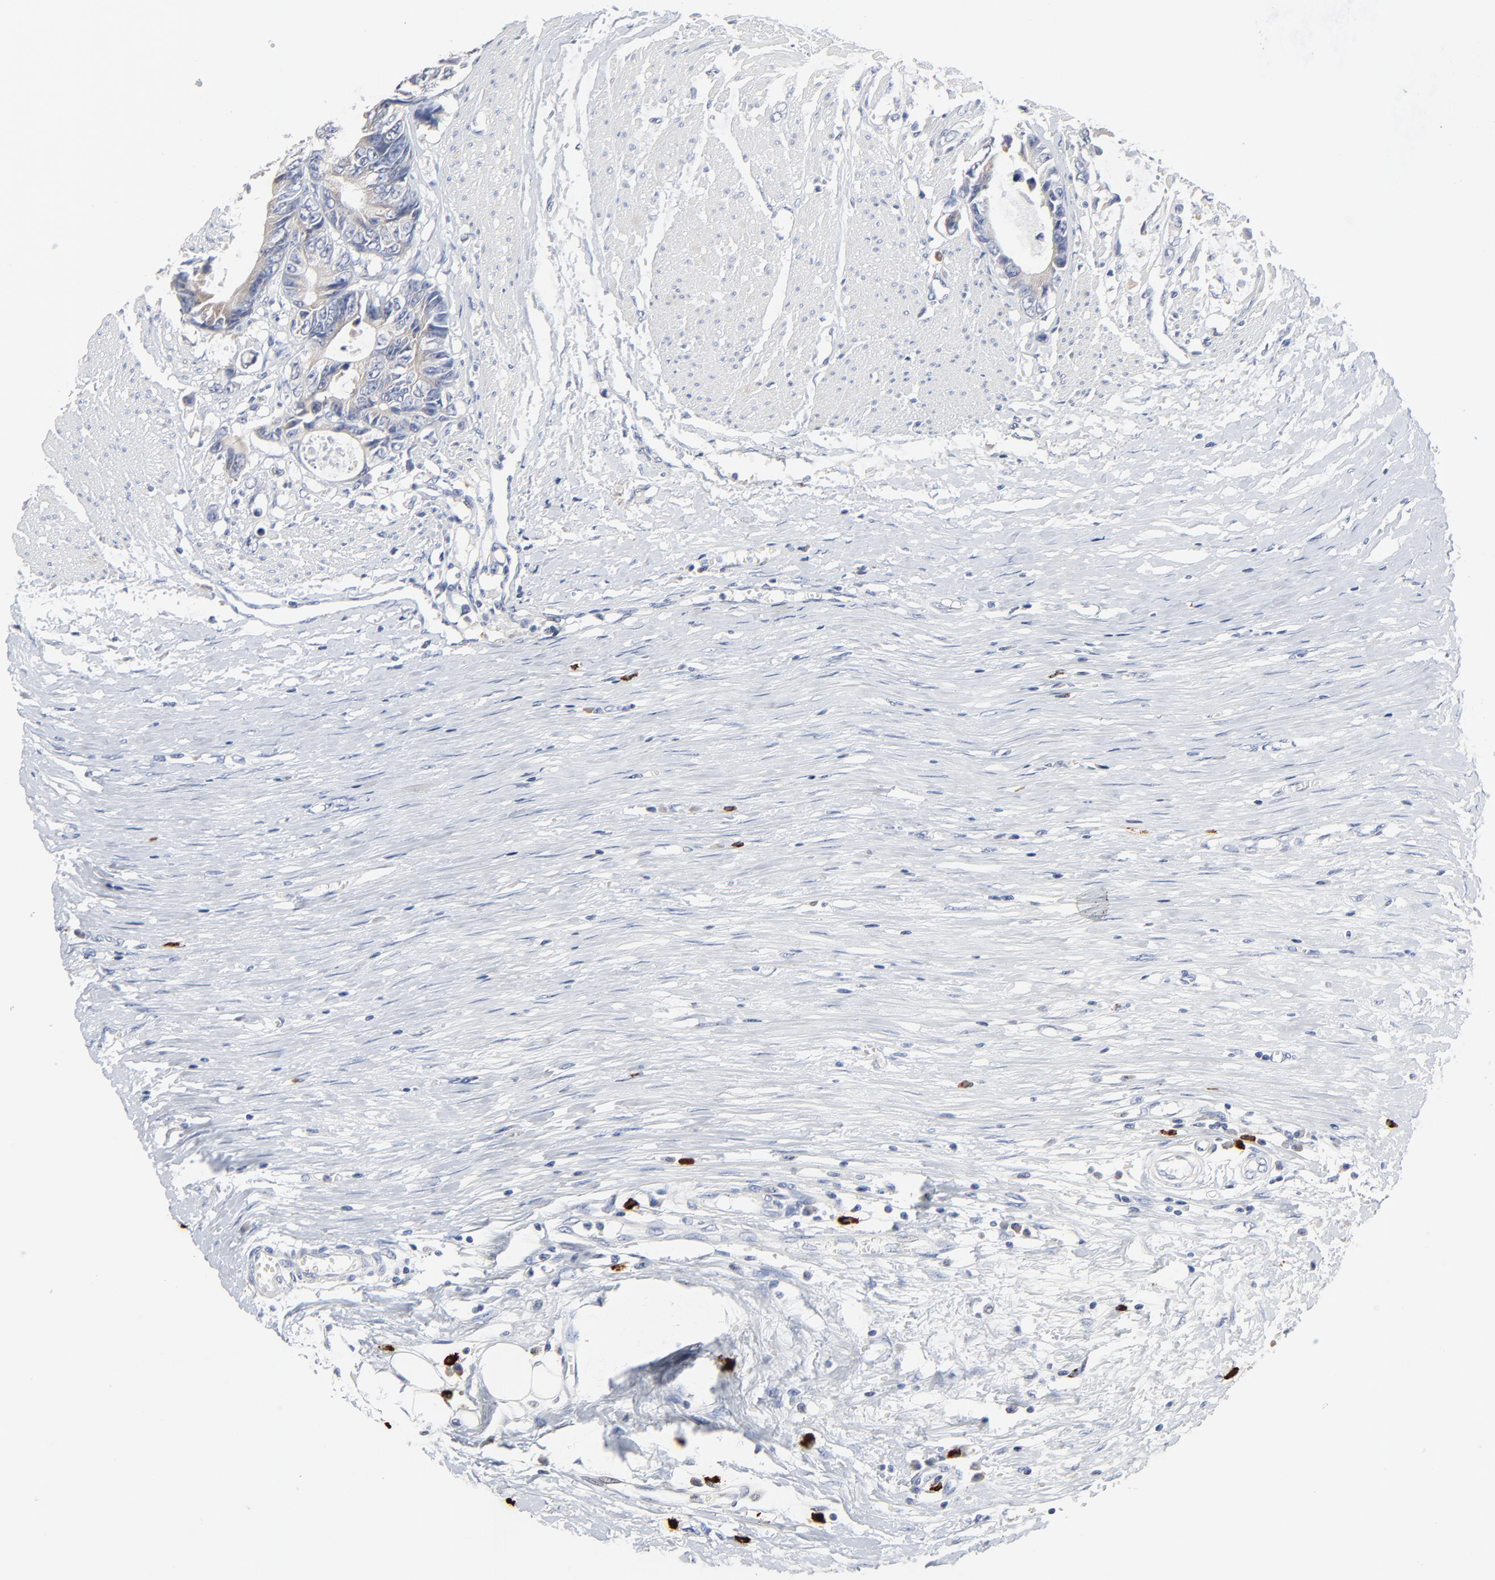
{"staining": {"intensity": "weak", "quantity": ">75%", "location": "cytoplasmic/membranous"}, "tissue": "colorectal cancer", "cell_type": "Tumor cells", "image_type": "cancer", "snomed": [{"axis": "morphology", "description": "Adenocarcinoma, NOS"}, {"axis": "topography", "description": "Rectum"}], "caption": "DAB (3,3'-diaminobenzidine) immunohistochemical staining of adenocarcinoma (colorectal) reveals weak cytoplasmic/membranous protein staining in approximately >75% of tumor cells.", "gene": "FBXL5", "patient": {"sex": "female", "age": 98}}